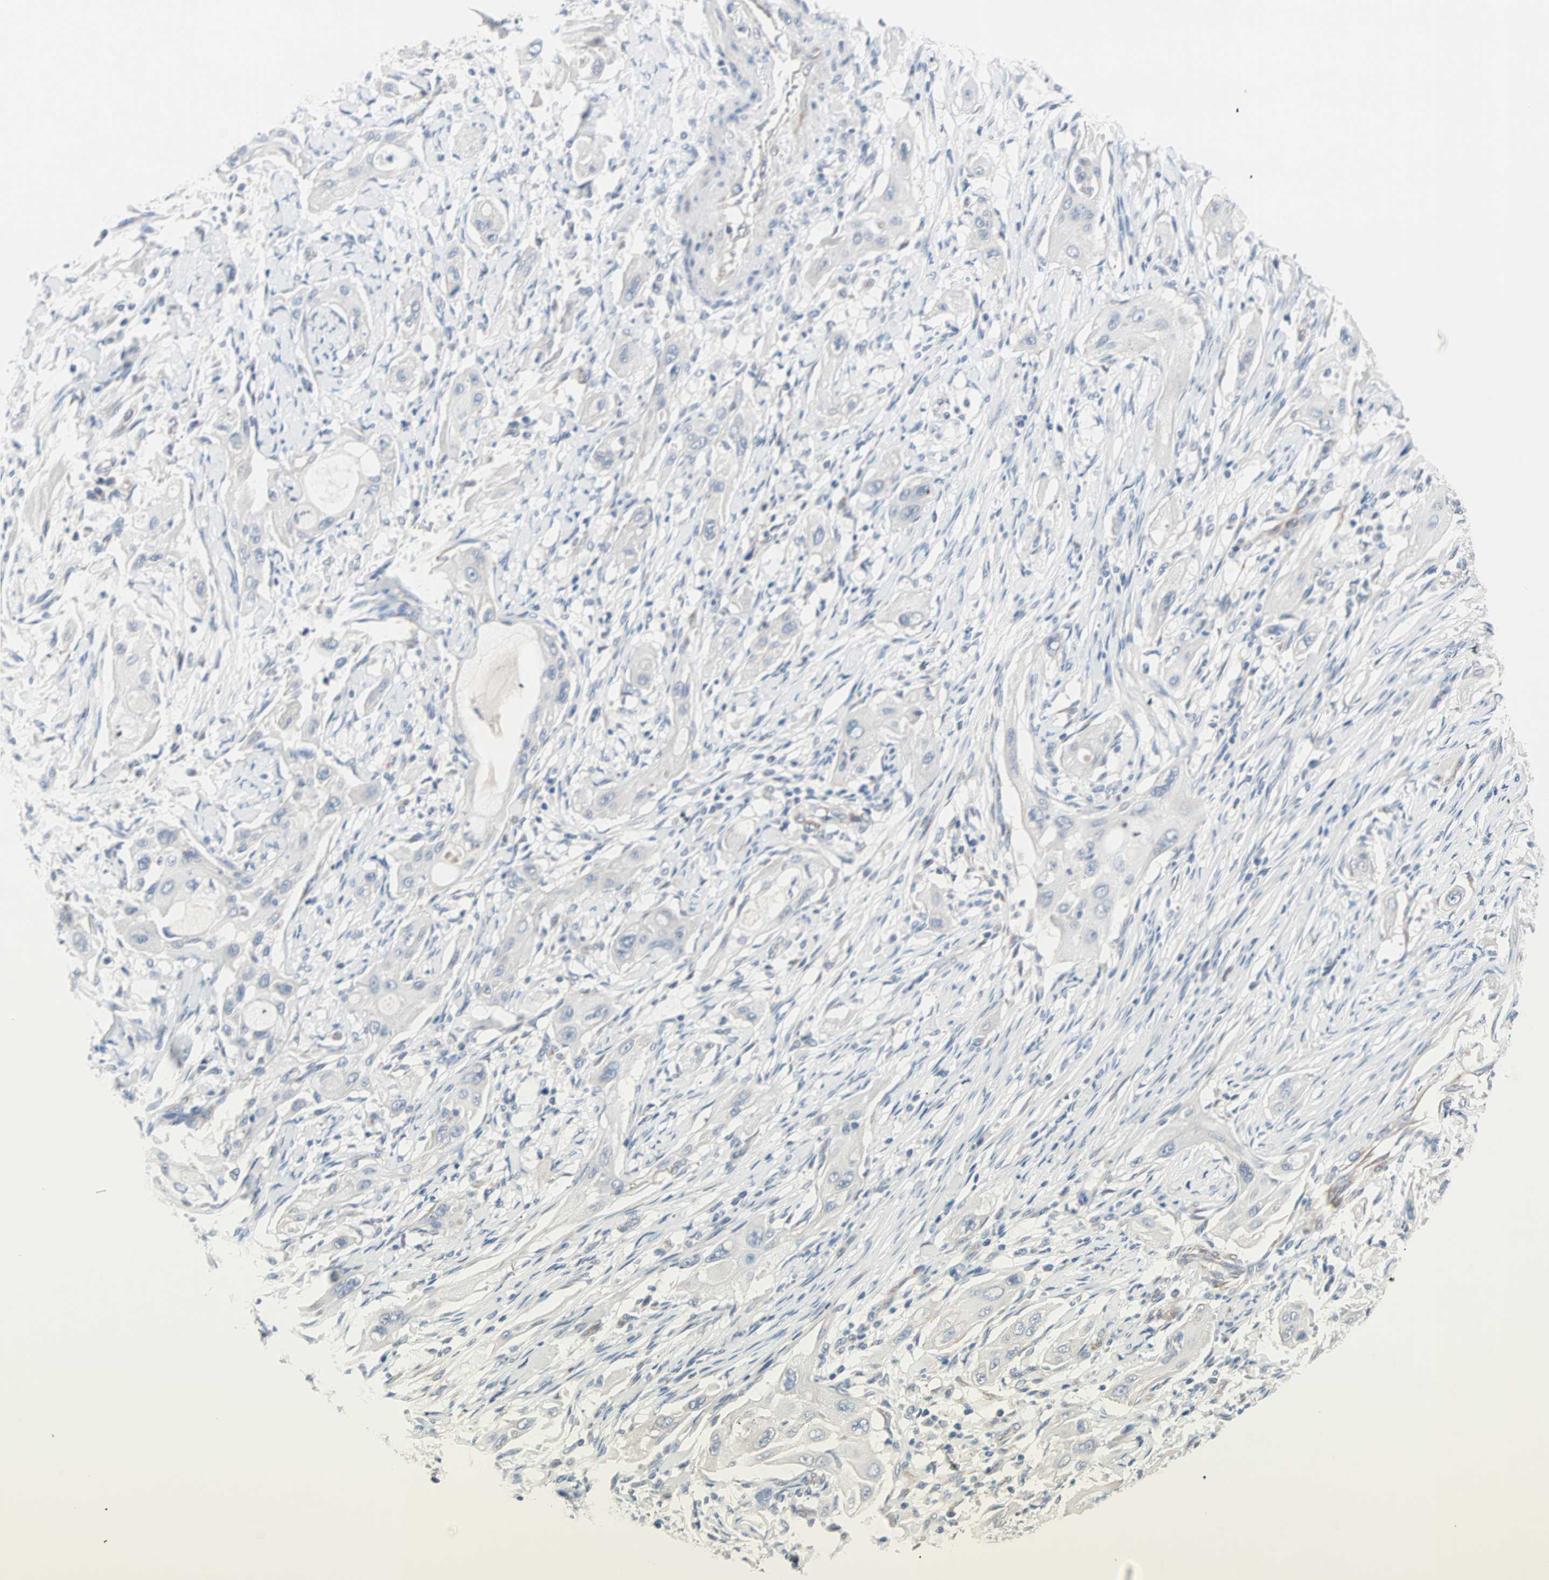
{"staining": {"intensity": "negative", "quantity": "none", "location": "none"}, "tissue": "lung cancer", "cell_type": "Tumor cells", "image_type": "cancer", "snomed": [{"axis": "morphology", "description": "Squamous cell carcinoma, NOS"}, {"axis": "topography", "description": "Lung"}], "caption": "The photomicrograph demonstrates no significant expression in tumor cells of squamous cell carcinoma (lung).", "gene": "ULBP1", "patient": {"sex": "female", "age": 47}}